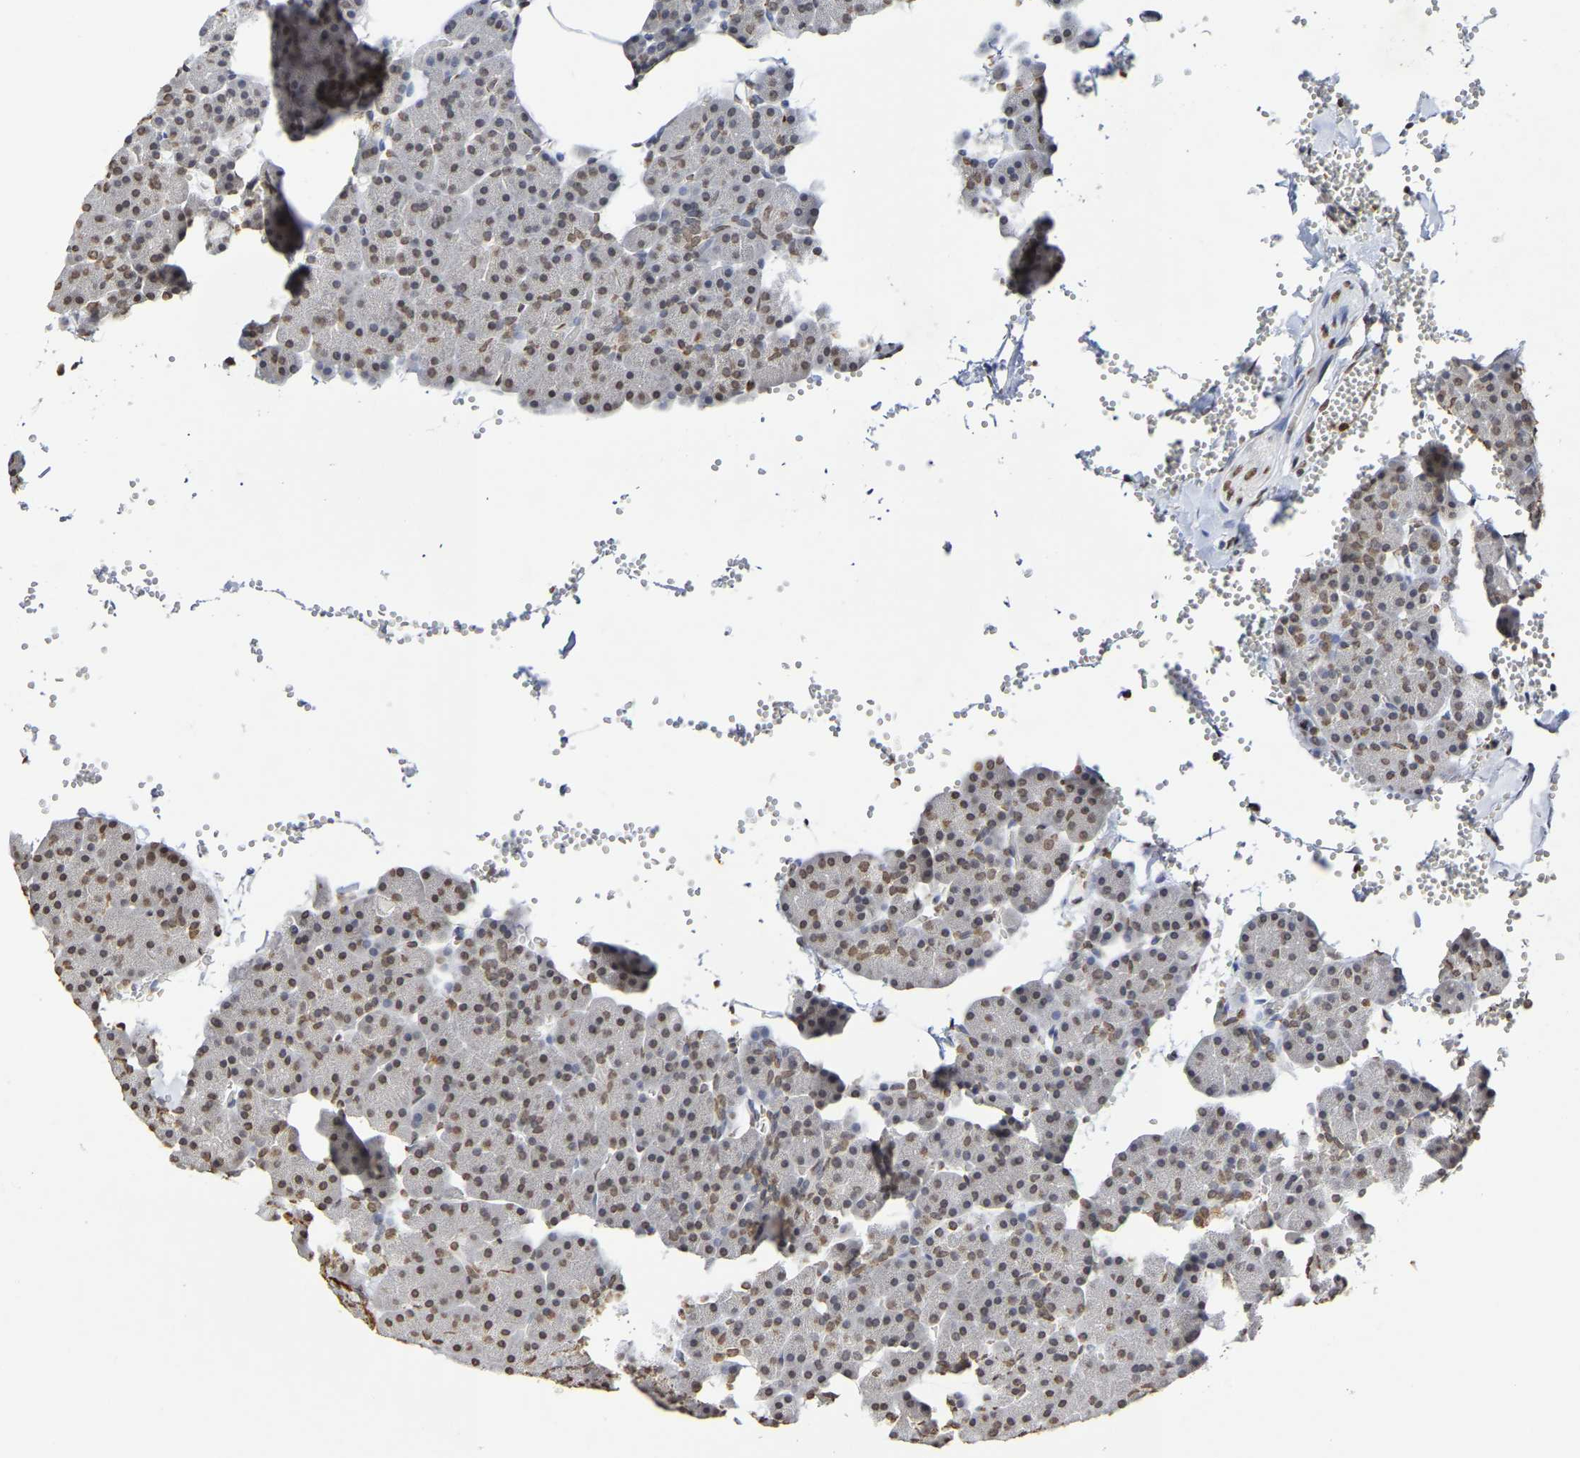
{"staining": {"intensity": "moderate", "quantity": ">75%", "location": "nuclear"}, "tissue": "pancreas", "cell_type": "Exocrine glandular cells", "image_type": "normal", "snomed": [{"axis": "morphology", "description": "Normal tissue, NOS"}, {"axis": "topography", "description": "Pancreas"}], "caption": "An image of human pancreas stained for a protein demonstrates moderate nuclear brown staining in exocrine glandular cells.", "gene": "ATF4", "patient": {"sex": "female", "age": 35}}